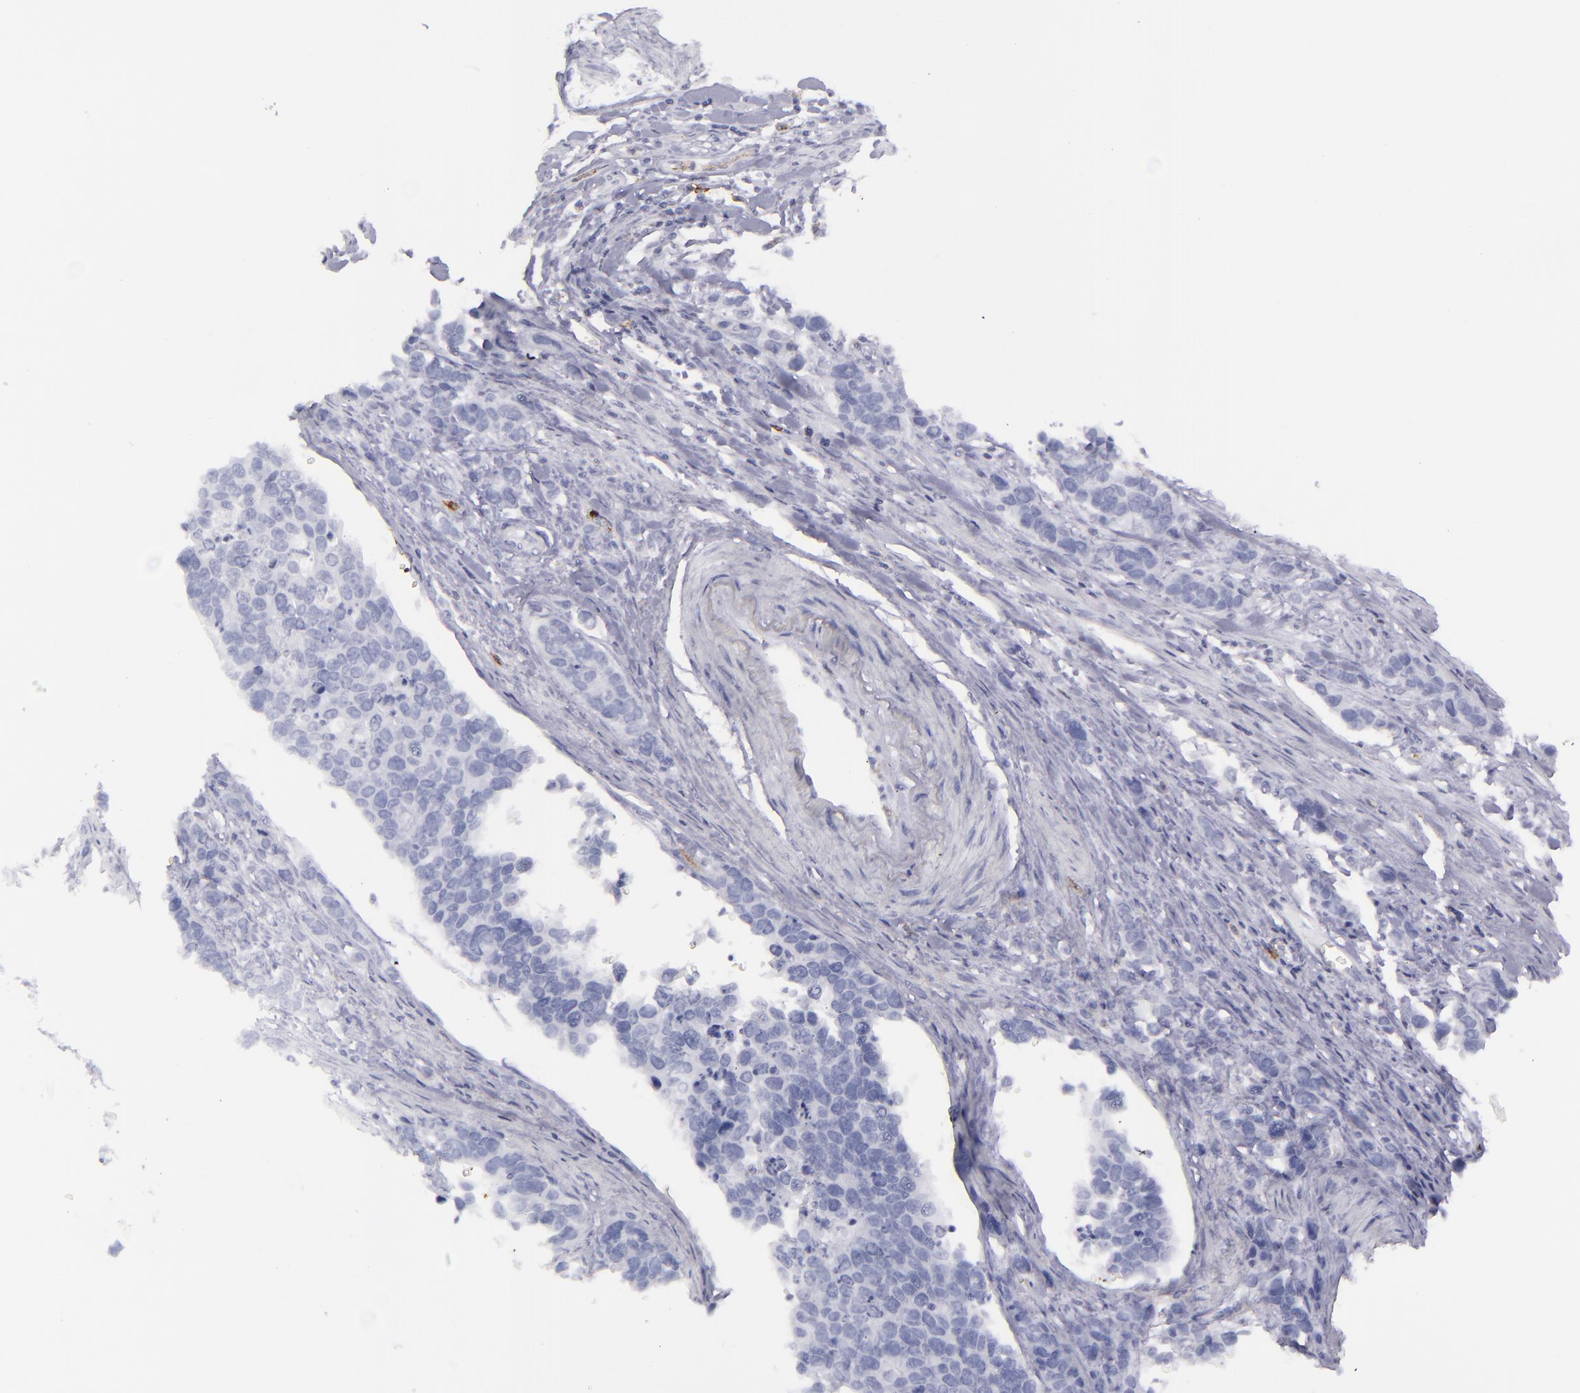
{"staining": {"intensity": "negative", "quantity": "none", "location": "none"}, "tissue": "stomach cancer", "cell_type": "Tumor cells", "image_type": "cancer", "snomed": [{"axis": "morphology", "description": "Adenocarcinoma, NOS"}, {"axis": "topography", "description": "Stomach, upper"}], "caption": "This is an immunohistochemistry (IHC) histopathology image of human stomach cancer. There is no positivity in tumor cells.", "gene": "SELPLG", "patient": {"sex": "male", "age": 71}}